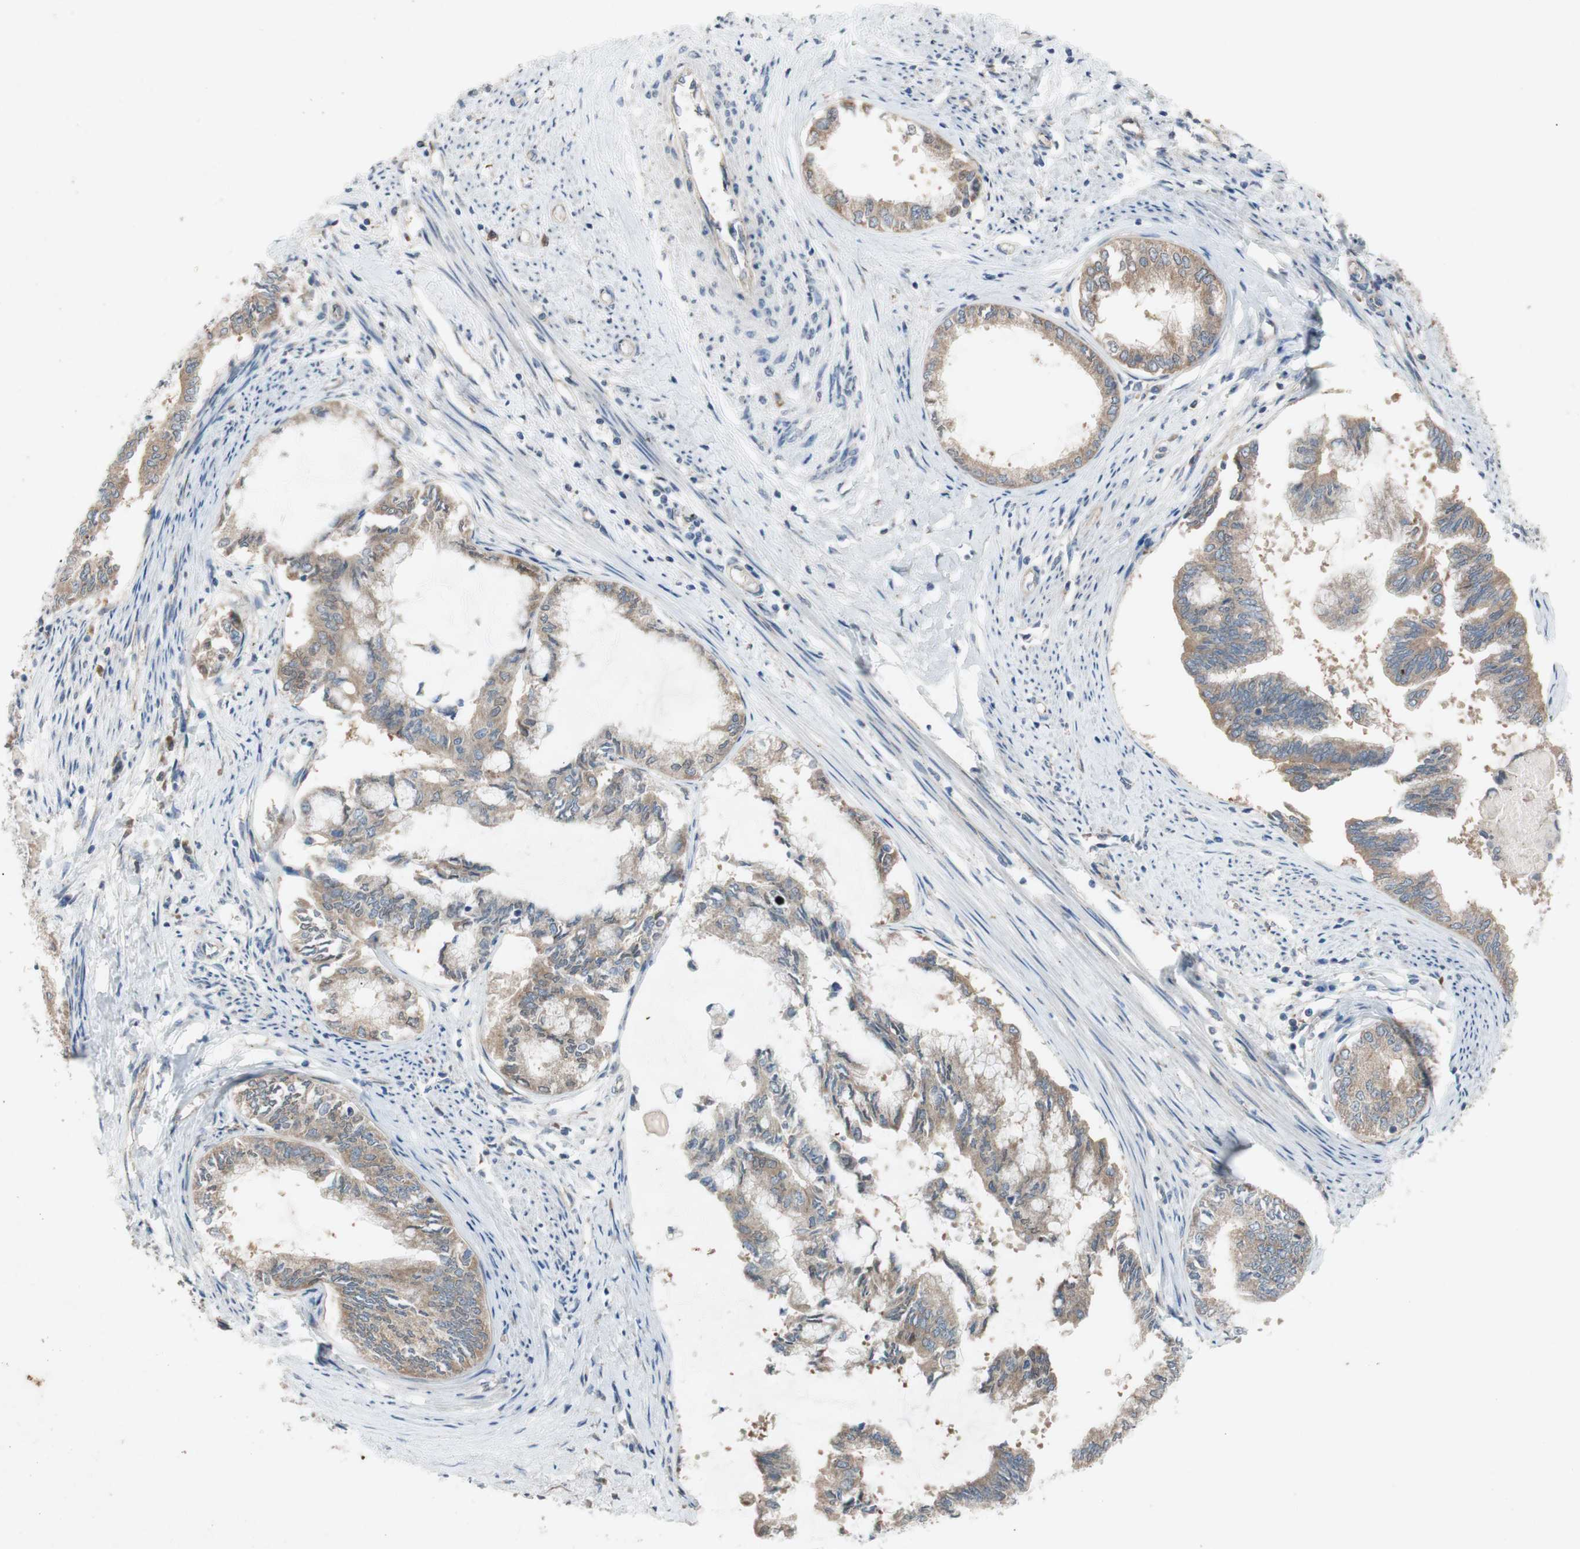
{"staining": {"intensity": "weak", "quantity": ">75%", "location": "cytoplasmic/membranous"}, "tissue": "endometrial cancer", "cell_type": "Tumor cells", "image_type": "cancer", "snomed": [{"axis": "morphology", "description": "Adenocarcinoma, NOS"}, {"axis": "topography", "description": "Endometrium"}], "caption": "The photomicrograph shows staining of endometrial adenocarcinoma, revealing weak cytoplasmic/membranous protein expression (brown color) within tumor cells. Using DAB (3,3'-diaminobenzidine) (brown) and hematoxylin (blue) stains, captured at high magnification using brightfield microscopy.", "gene": "ADD2", "patient": {"sex": "female", "age": 86}}